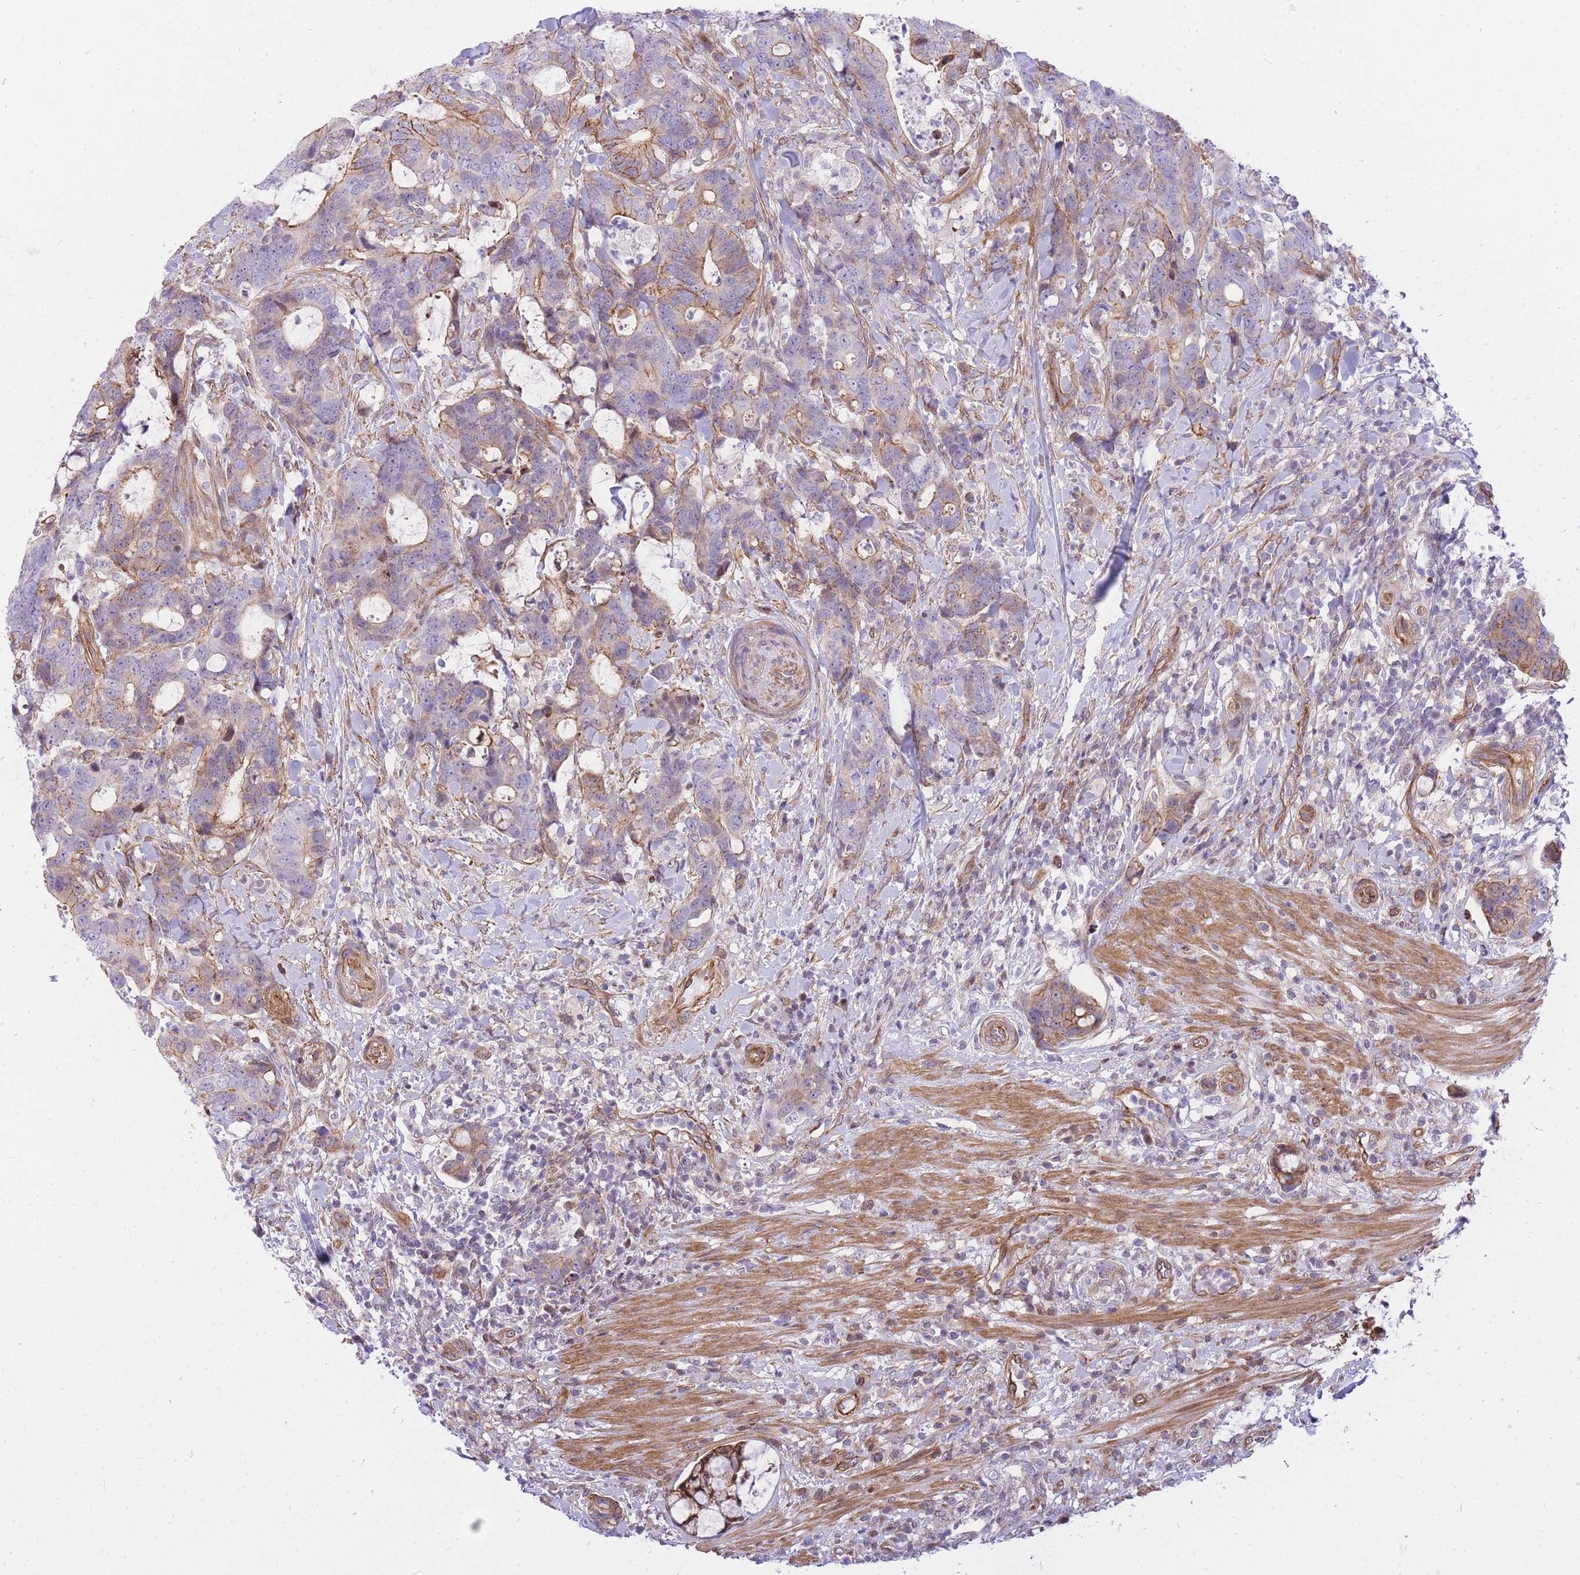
{"staining": {"intensity": "moderate", "quantity": "25%-75%", "location": "cytoplasmic/membranous"}, "tissue": "colorectal cancer", "cell_type": "Tumor cells", "image_type": "cancer", "snomed": [{"axis": "morphology", "description": "Adenocarcinoma, NOS"}, {"axis": "topography", "description": "Colon"}], "caption": "DAB (3,3'-diaminobenzidine) immunohistochemical staining of human adenocarcinoma (colorectal) reveals moderate cytoplasmic/membranous protein staining in about 25%-75% of tumor cells.", "gene": "S100PBP", "patient": {"sex": "female", "age": 82}}